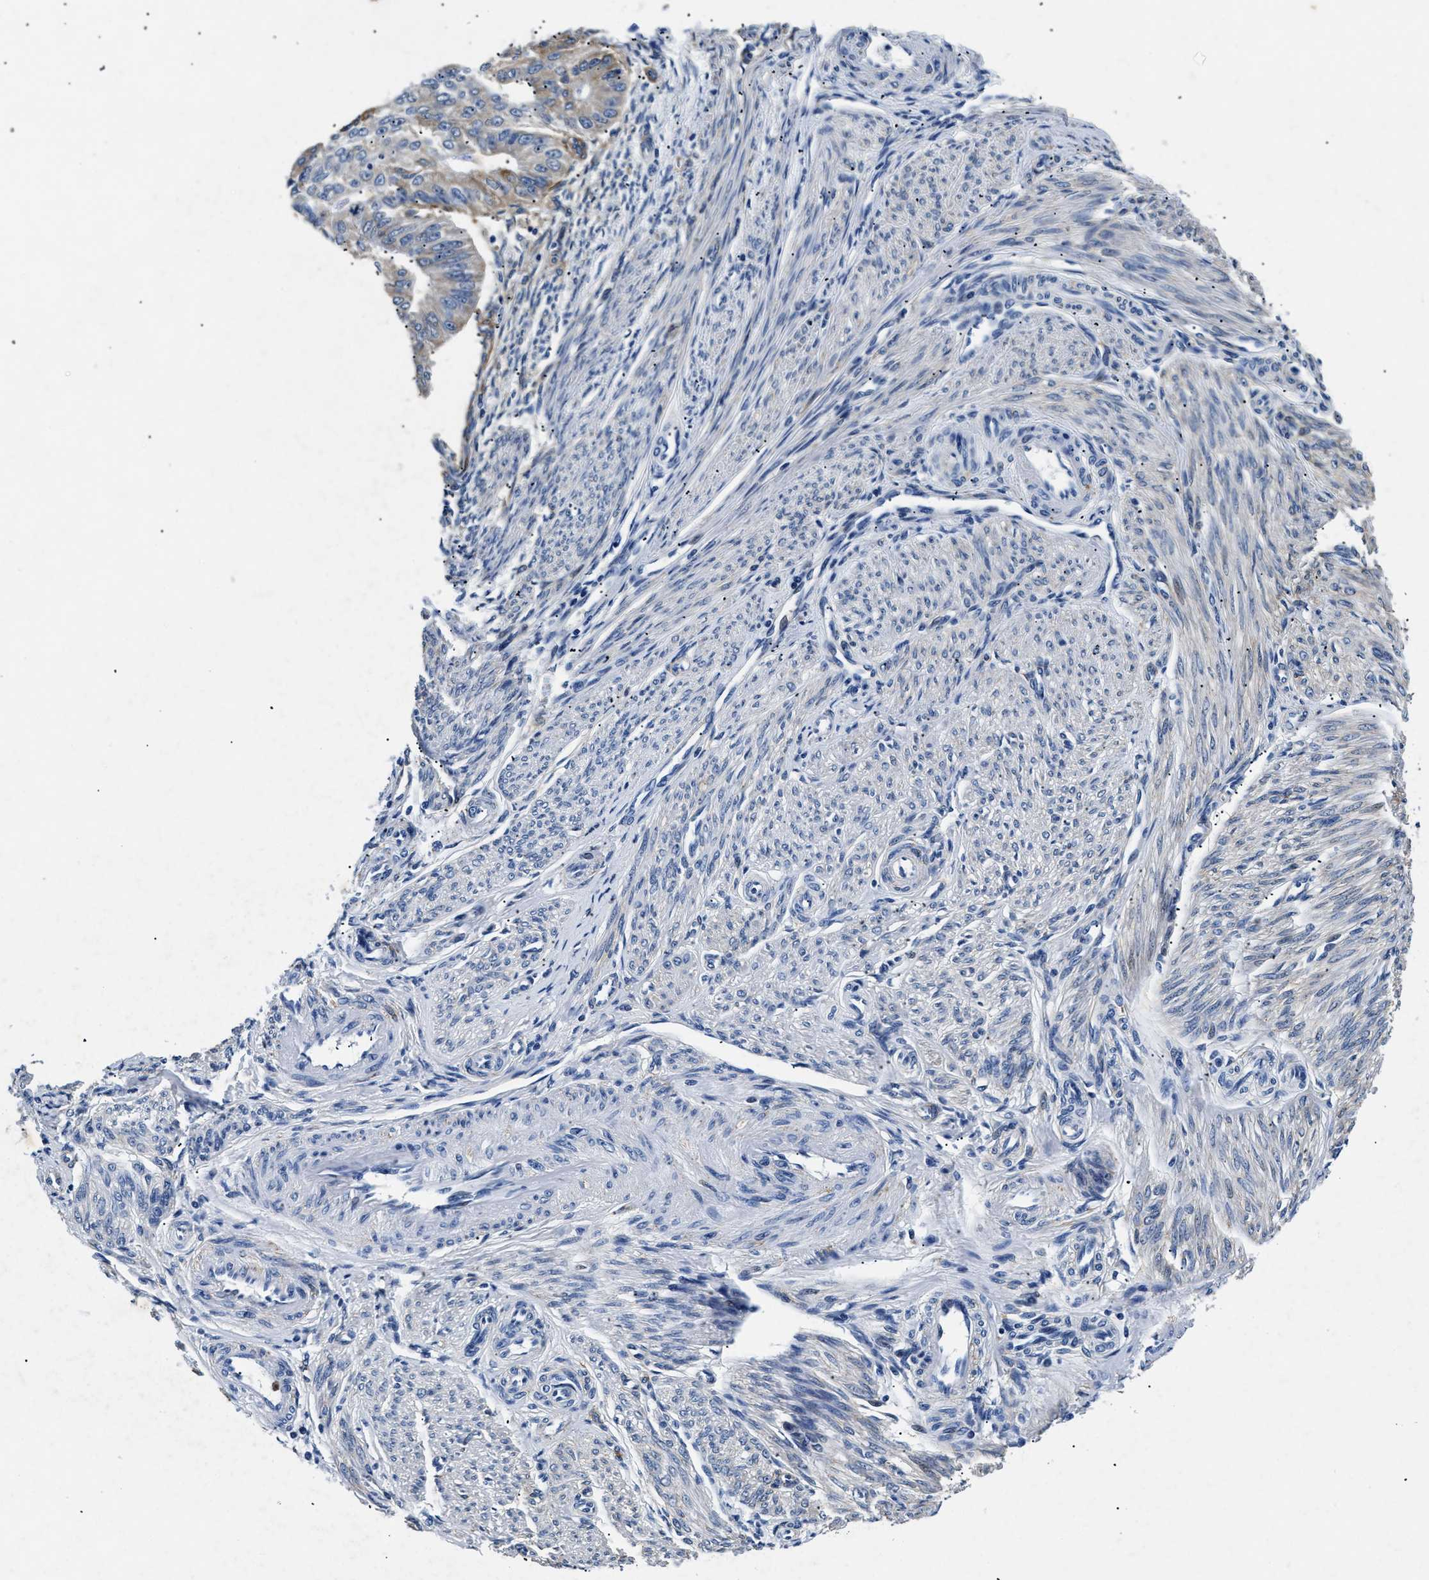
{"staining": {"intensity": "strong", "quantity": "<25%", "location": "cytoplasmic/membranous"}, "tissue": "endometrial cancer", "cell_type": "Tumor cells", "image_type": "cancer", "snomed": [{"axis": "morphology", "description": "Adenocarcinoma, NOS"}, {"axis": "topography", "description": "Endometrium"}], "caption": "About <25% of tumor cells in adenocarcinoma (endometrial) demonstrate strong cytoplasmic/membranous protein staining as visualized by brown immunohistochemical staining.", "gene": "LAMA3", "patient": {"sex": "female", "age": 32}}